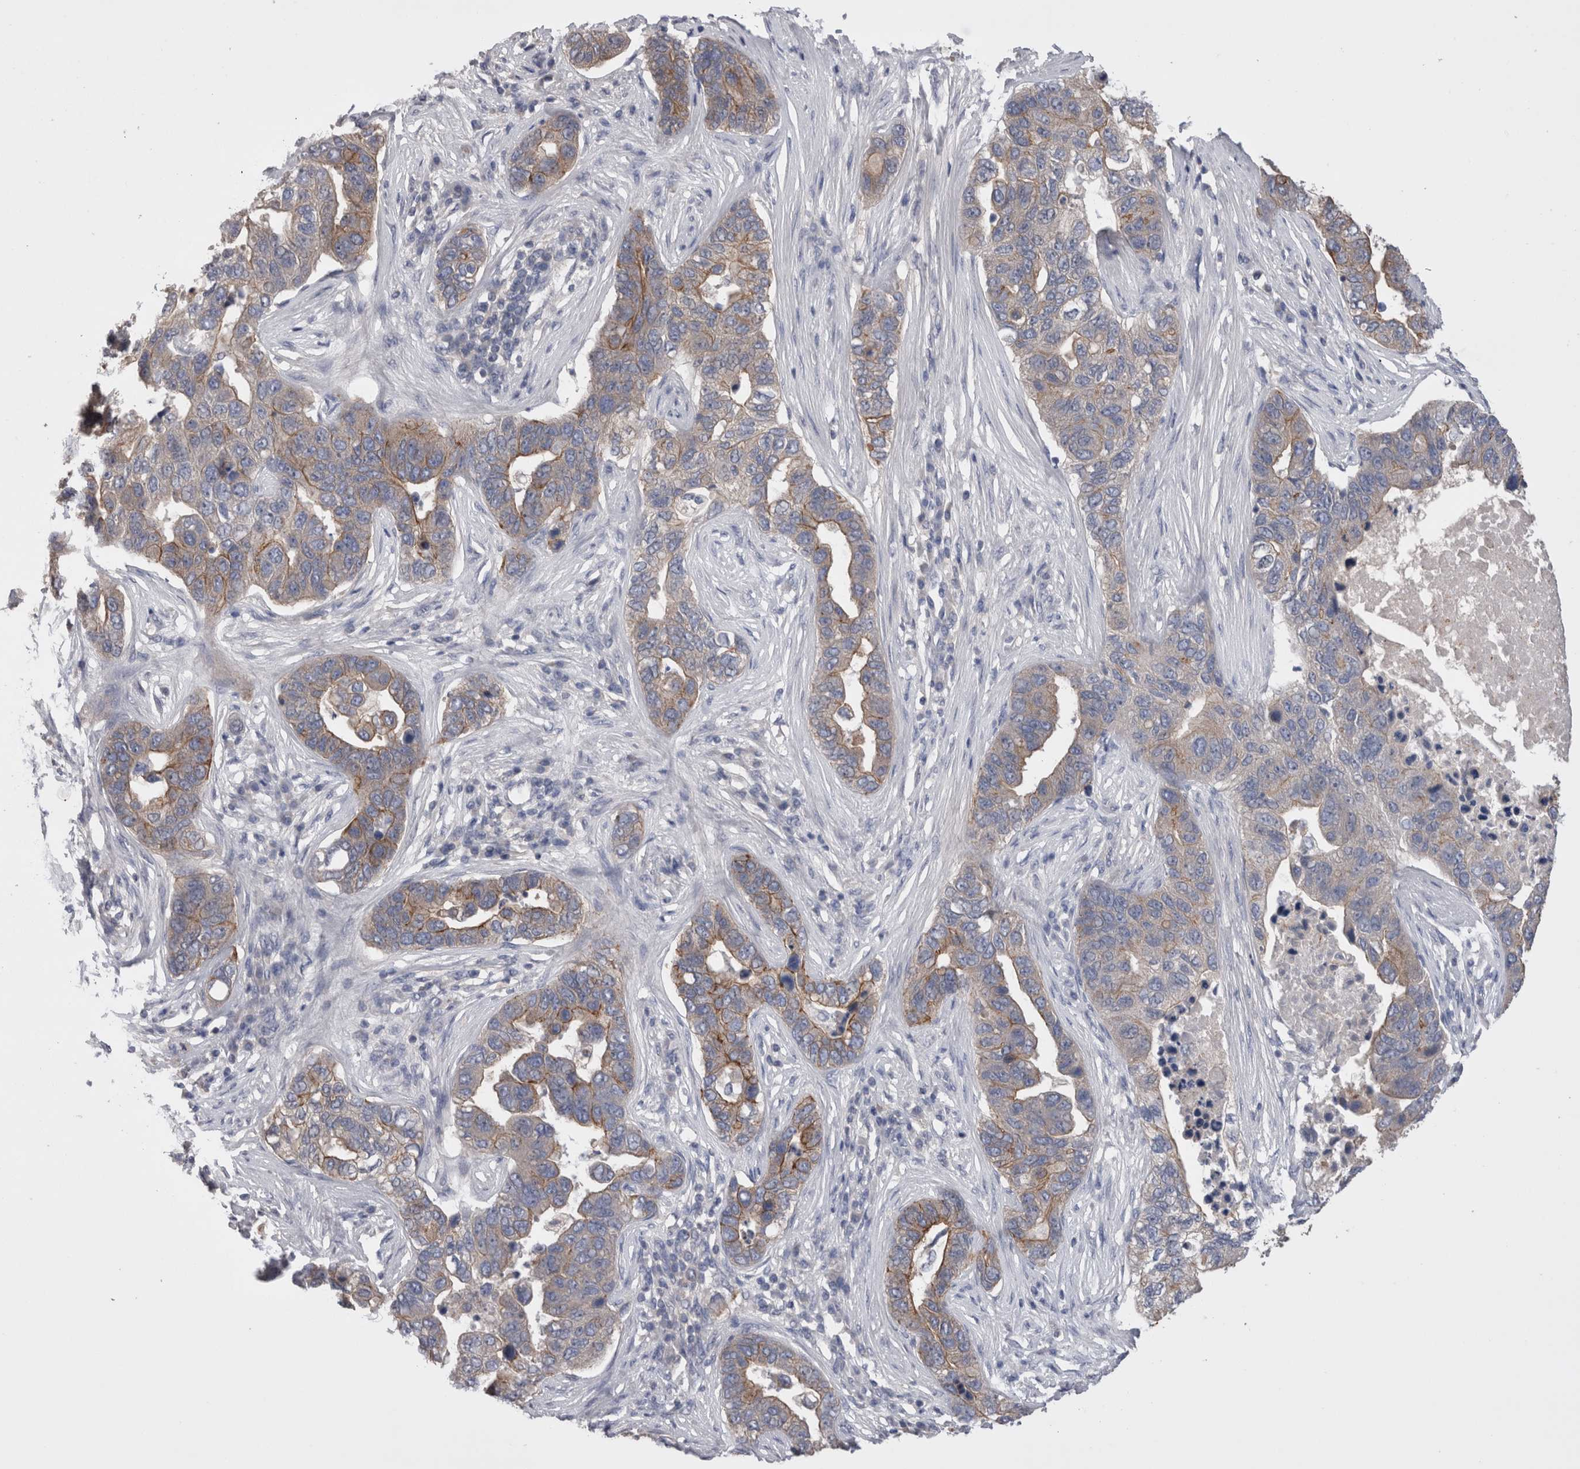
{"staining": {"intensity": "moderate", "quantity": "25%-75%", "location": "cytoplasmic/membranous"}, "tissue": "pancreatic cancer", "cell_type": "Tumor cells", "image_type": "cancer", "snomed": [{"axis": "morphology", "description": "Adenocarcinoma, NOS"}, {"axis": "topography", "description": "Pancreas"}], "caption": "Tumor cells show medium levels of moderate cytoplasmic/membranous staining in about 25%-75% of cells in human adenocarcinoma (pancreatic).", "gene": "OTOR", "patient": {"sex": "female", "age": 61}}